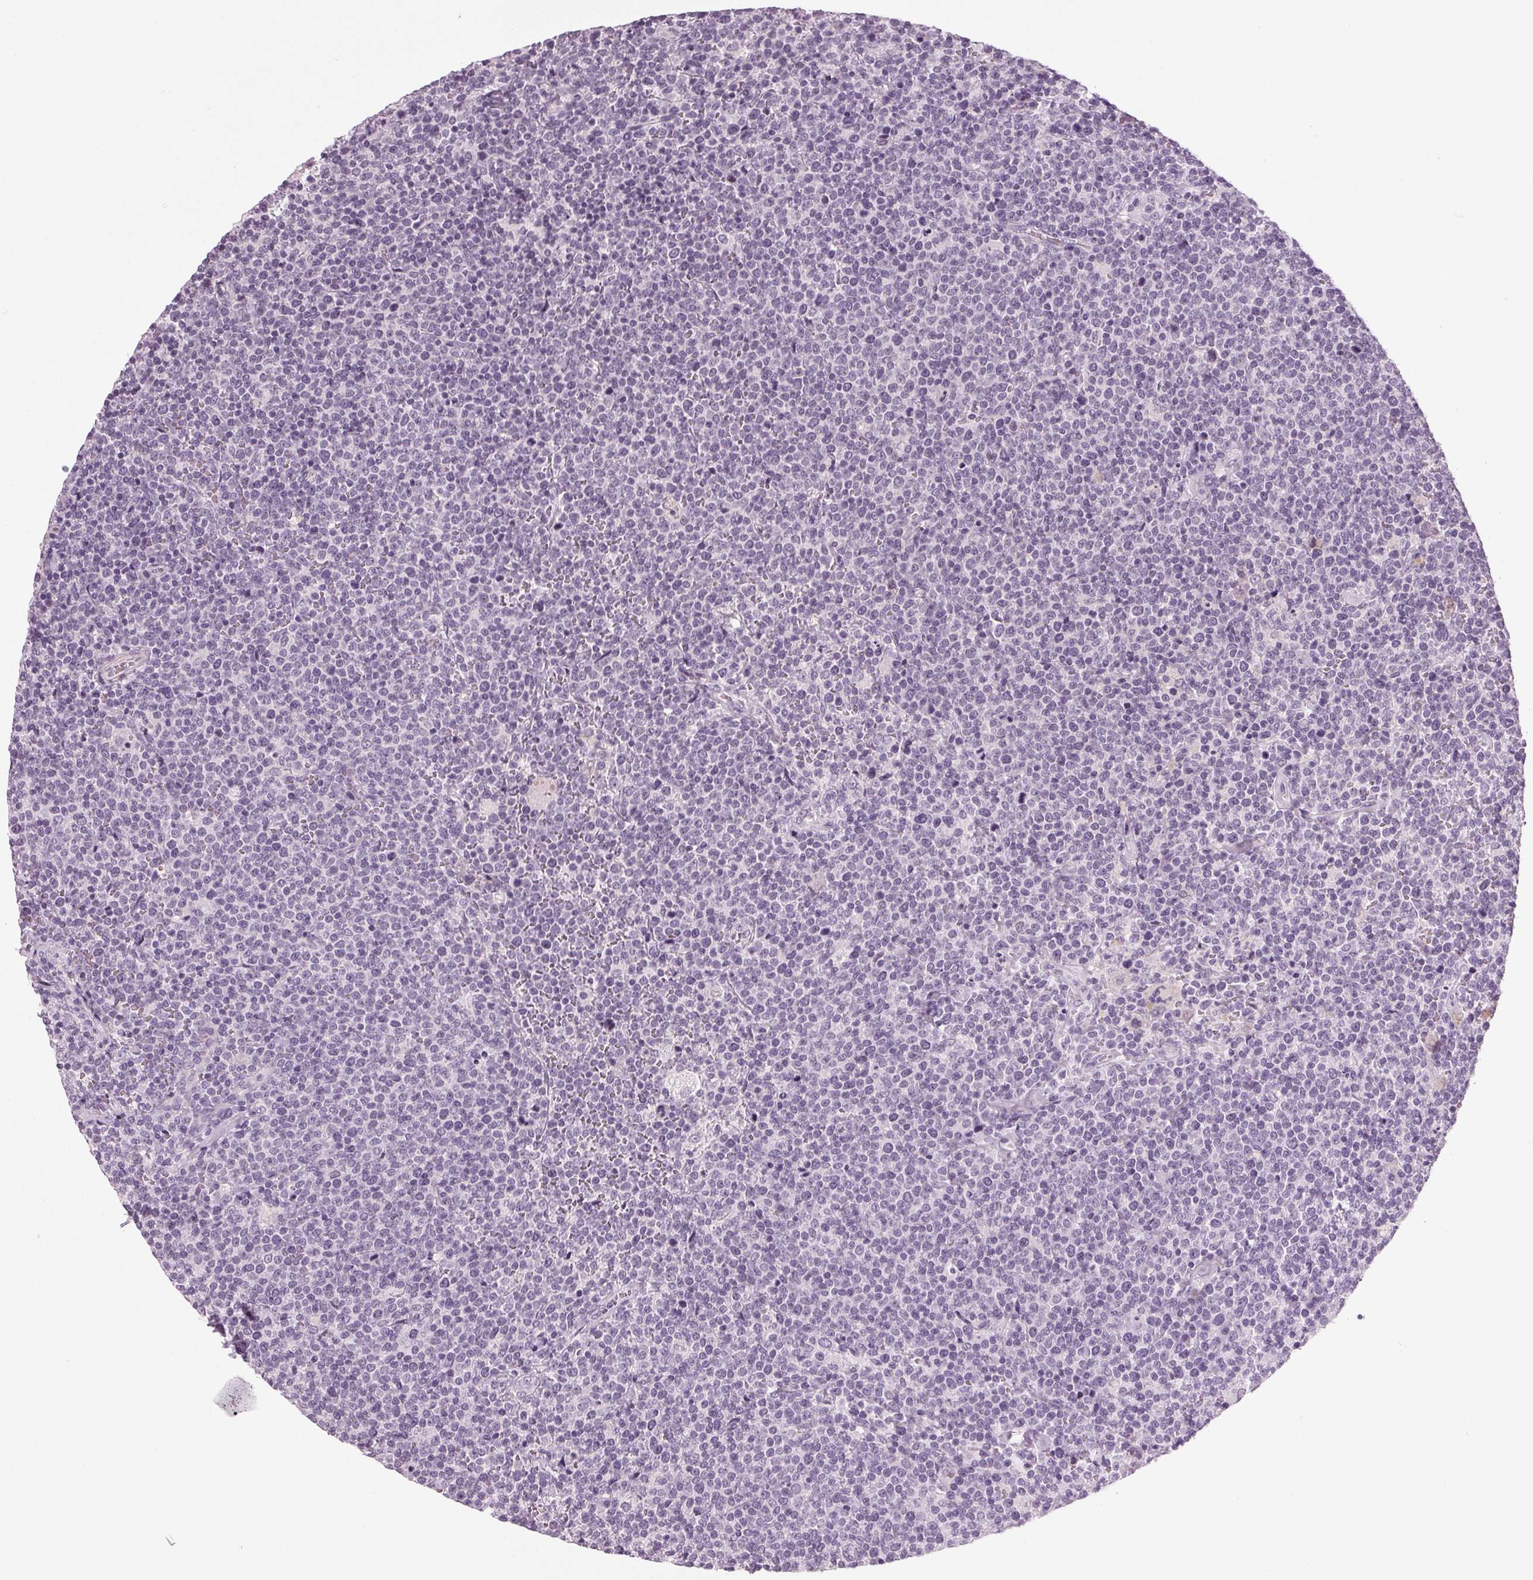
{"staining": {"intensity": "negative", "quantity": "none", "location": "none"}, "tissue": "lymphoma", "cell_type": "Tumor cells", "image_type": "cancer", "snomed": [{"axis": "morphology", "description": "Malignant lymphoma, non-Hodgkin's type, High grade"}, {"axis": "topography", "description": "Lymph node"}], "caption": "Immunohistochemistry (IHC) of human lymphoma exhibits no positivity in tumor cells.", "gene": "DNAH12", "patient": {"sex": "male", "age": 61}}